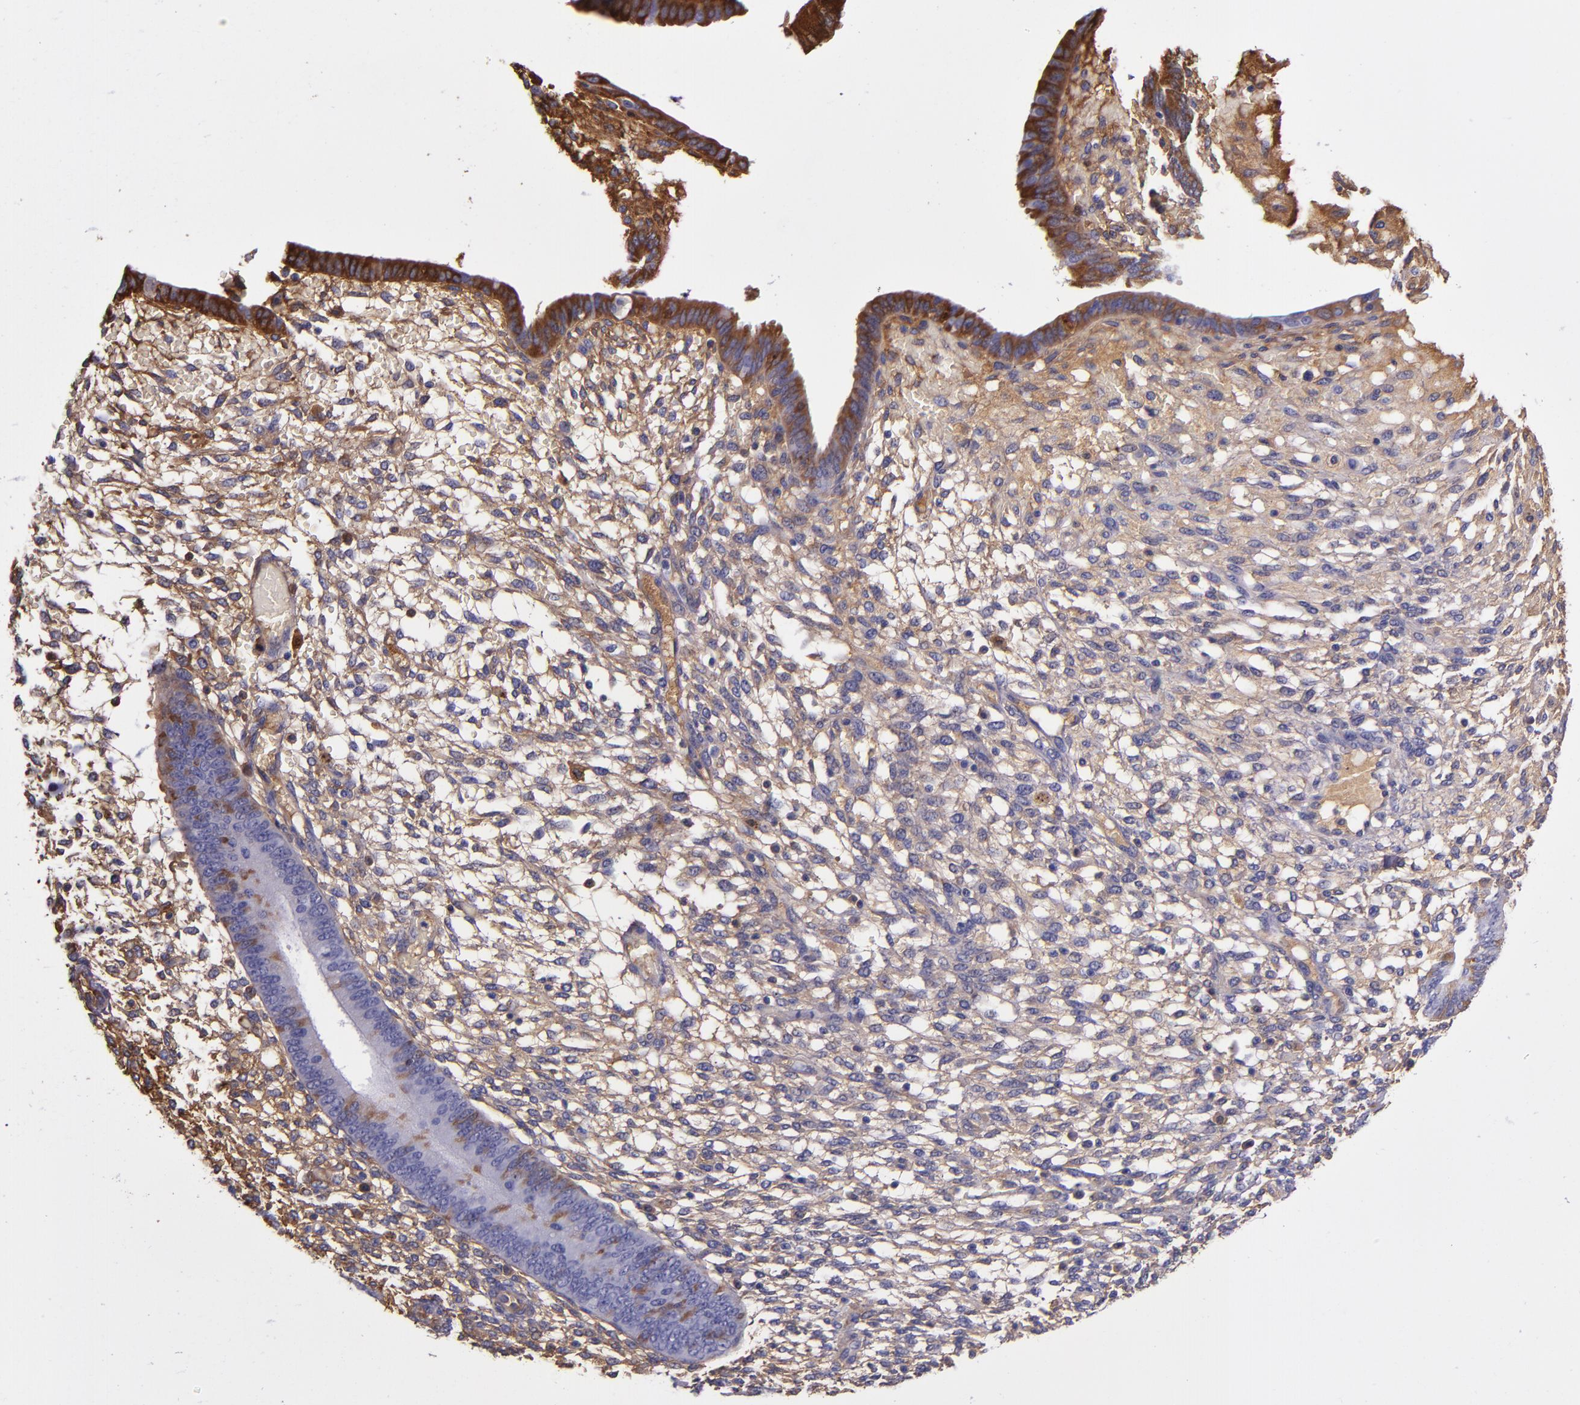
{"staining": {"intensity": "strong", "quantity": "25%-75%", "location": "cytoplasmic/membranous"}, "tissue": "endometrium", "cell_type": "Cells in endometrial stroma", "image_type": "normal", "snomed": [{"axis": "morphology", "description": "Normal tissue, NOS"}, {"axis": "topography", "description": "Endometrium"}], "caption": "The image demonstrates a brown stain indicating the presence of a protein in the cytoplasmic/membranous of cells in endometrial stroma in endometrium.", "gene": "CLEC3B", "patient": {"sex": "female", "age": 42}}